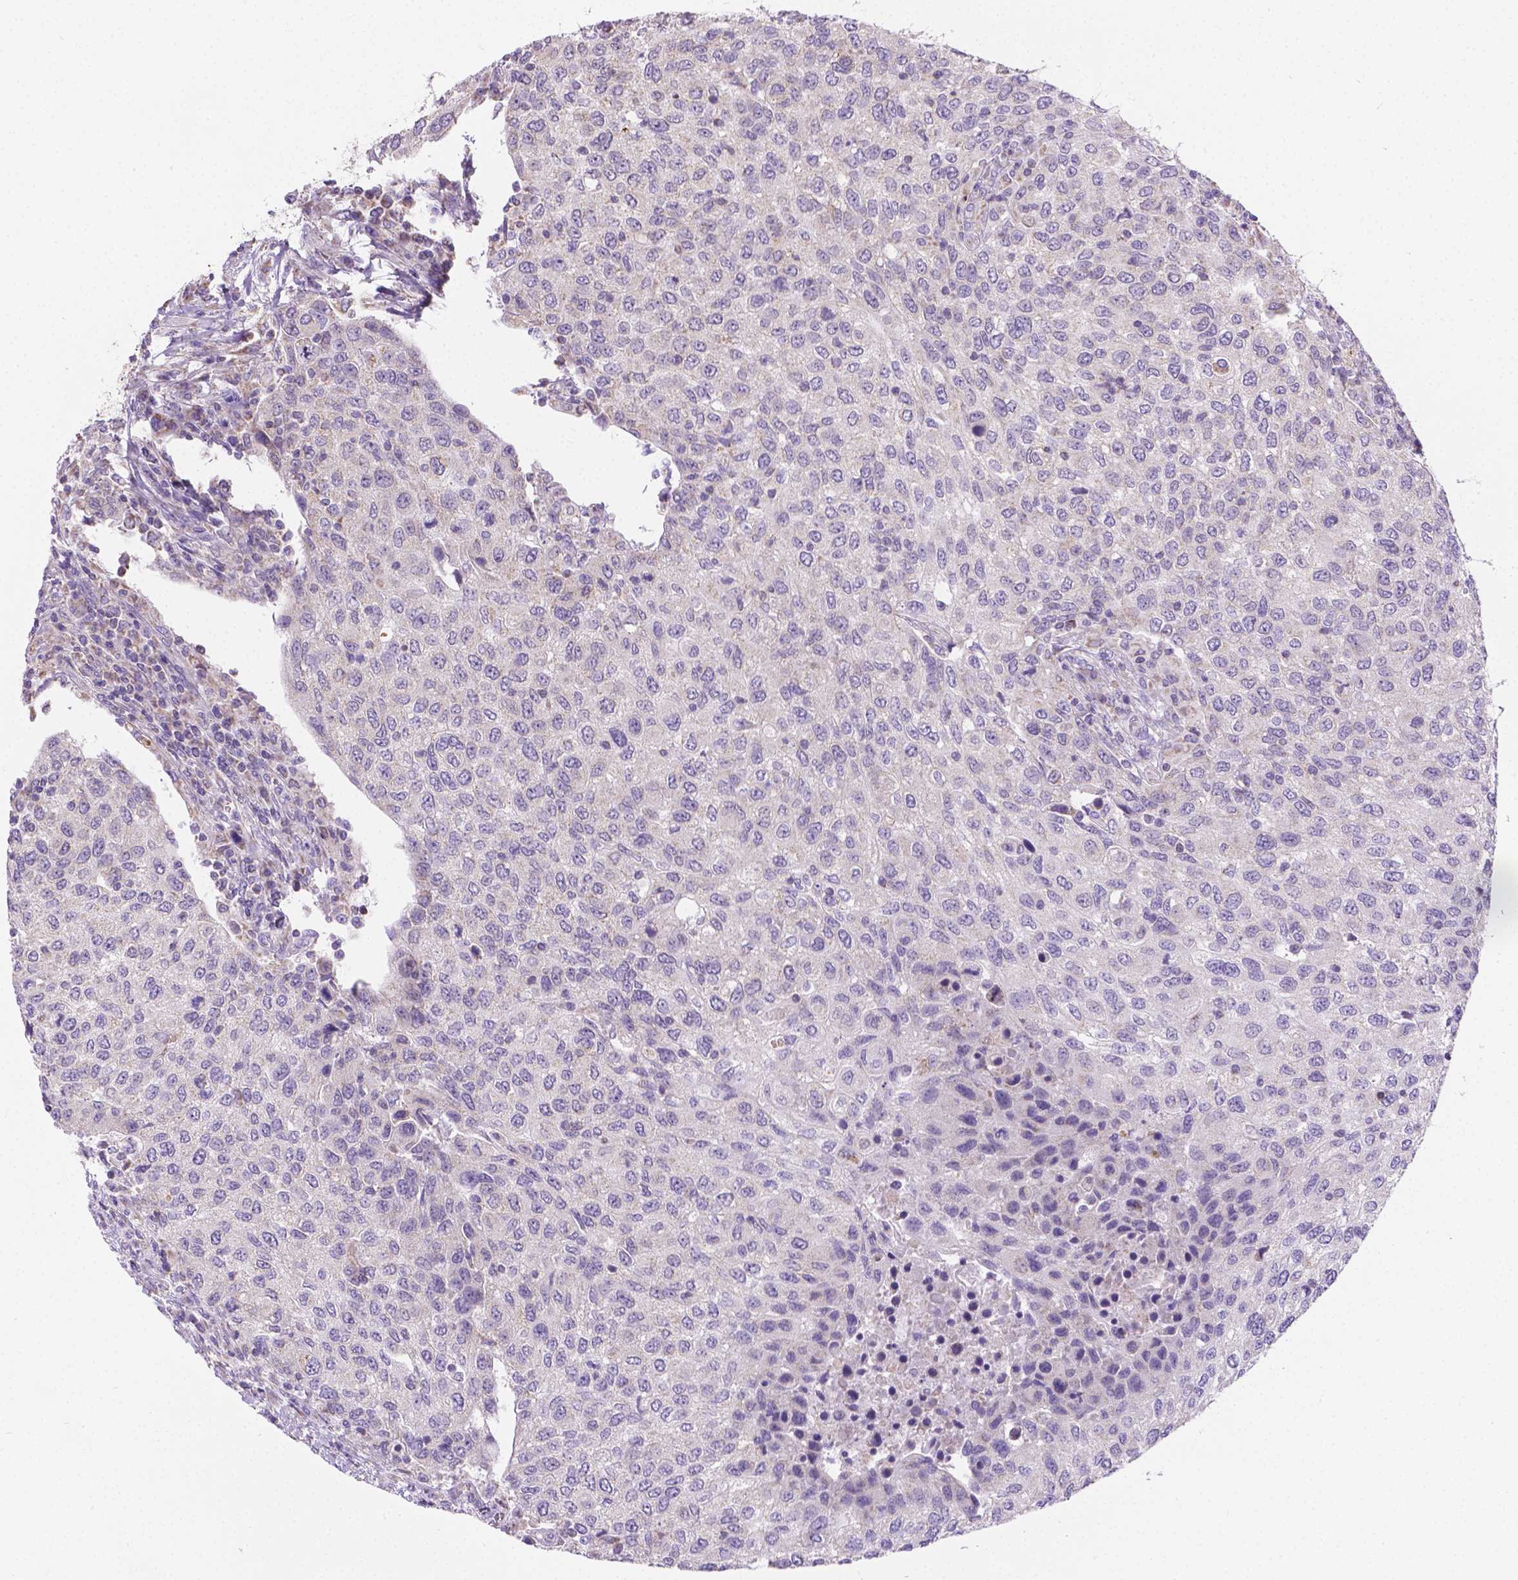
{"staining": {"intensity": "negative", "quantity": "none", "location": "none"}, "tissue": "urothelial cancer", "cell_type": "Tumor cells", "image_type": "cancer", "snomed": [{"axis": "morphology", "description": "Urothelial carcinoma, High grade"}, {"axis": "topography", "description": "Urinary bladder"}], "caption": "Human urothelial carcinoma (high-grade) stained for a protein using immunohistochemistry shows no positivity in tumor cells.", "gene": "CSPG5", "patient": {"sex": "female", "age": 78}}